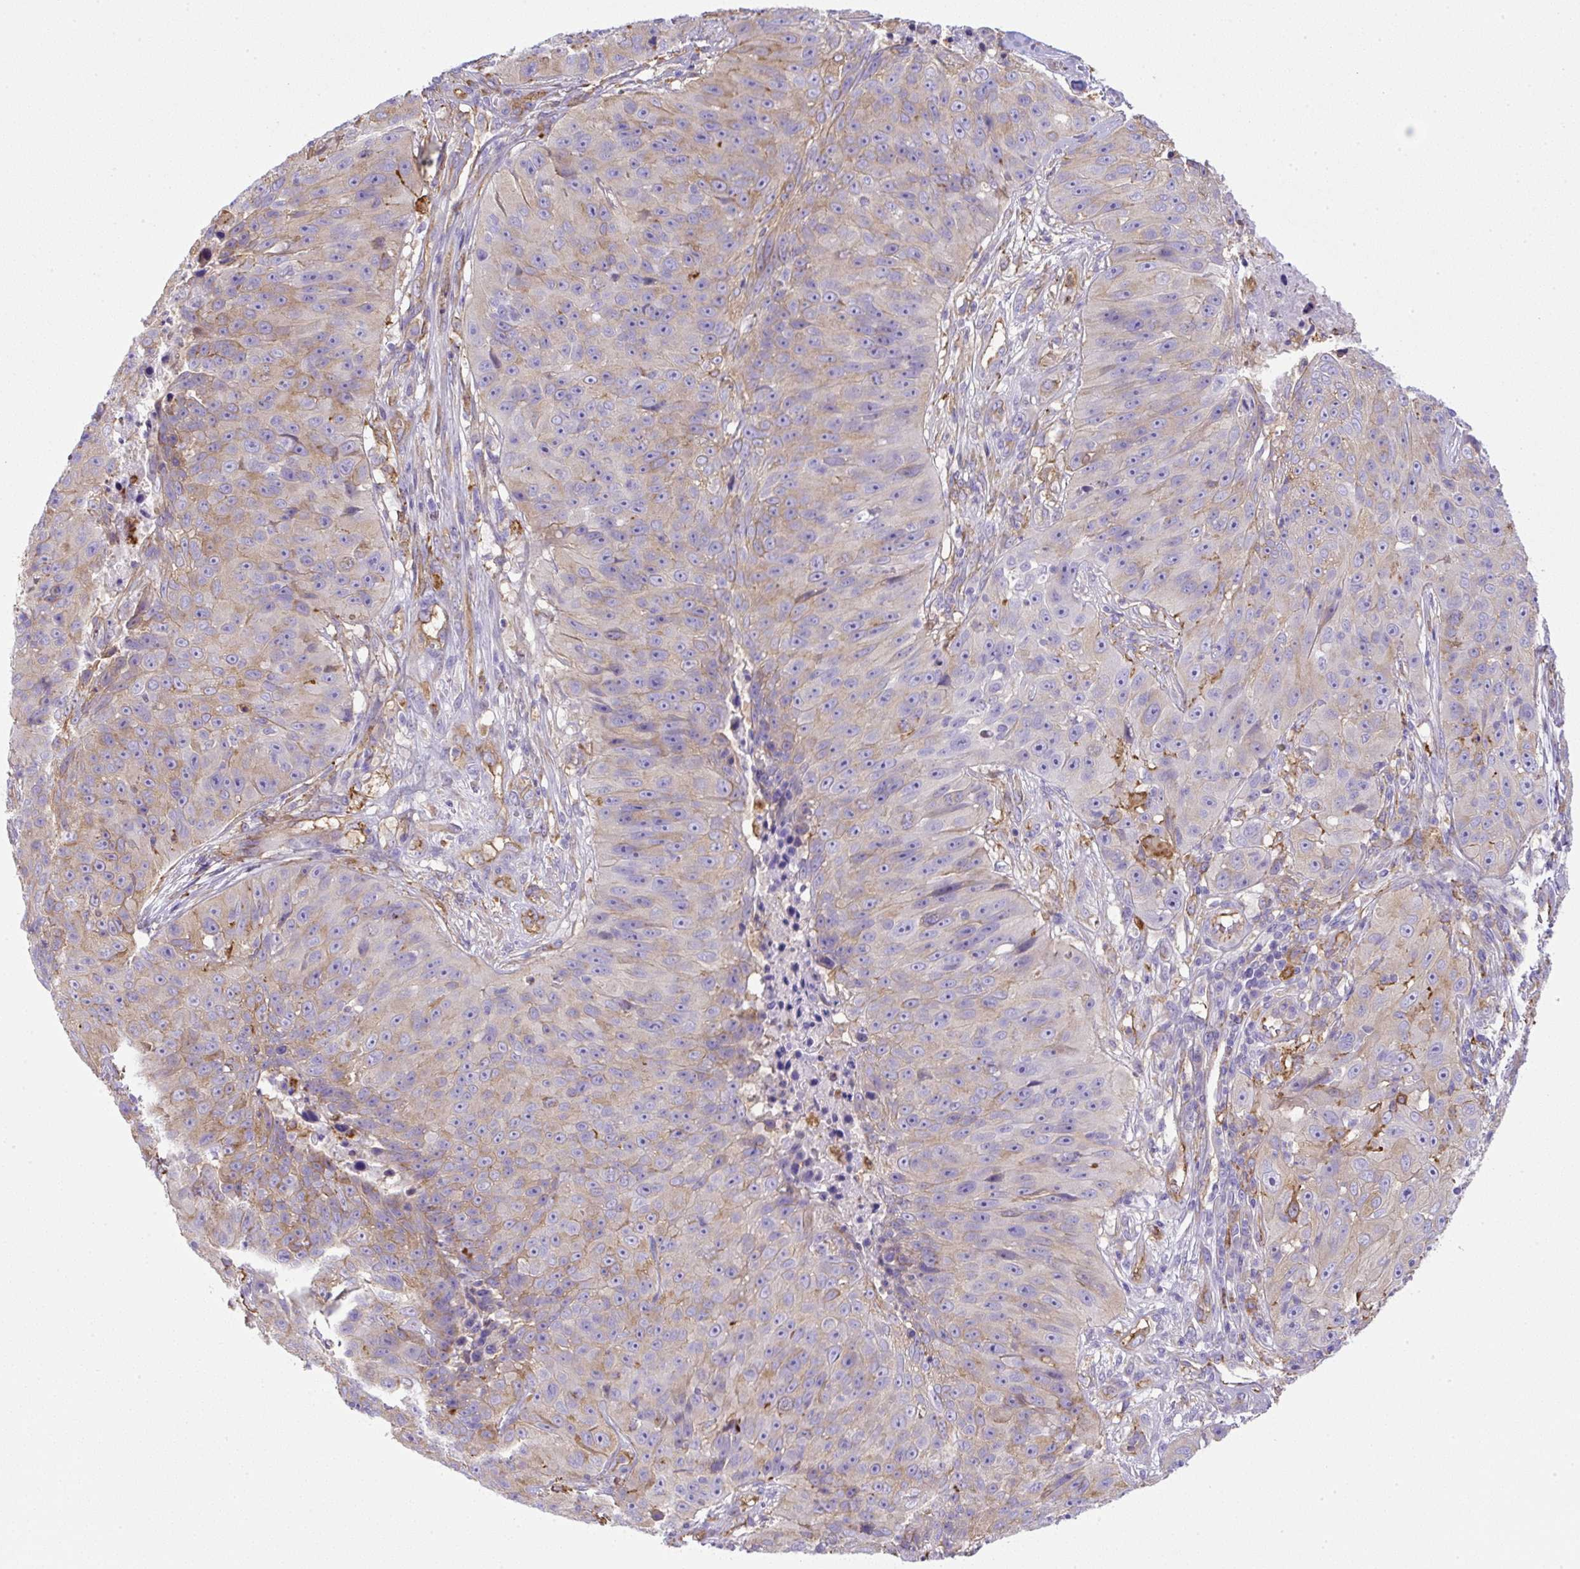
{"staining": {"intensity": "weak", "quantity": "<25%", "location": "cytoplasmic/membranous"}, "tissue": "skin cancer", "cell_type": "Tumor cells", "image_type": "cancer", "snomed": [{"axis": "morphology", "description": "Squamous cell carcinoma, NOS"}, {"axis": "topography", "description": "Skin"}], "caption": "Immunohistochemistry (IHC) micrograph of squamous cell carcinoma (skin) stained for a protein (brown), which reveals no staining in tumor cells.", "gene": "MAGEB5", "patient": {"sex": "female", "age": 87}}